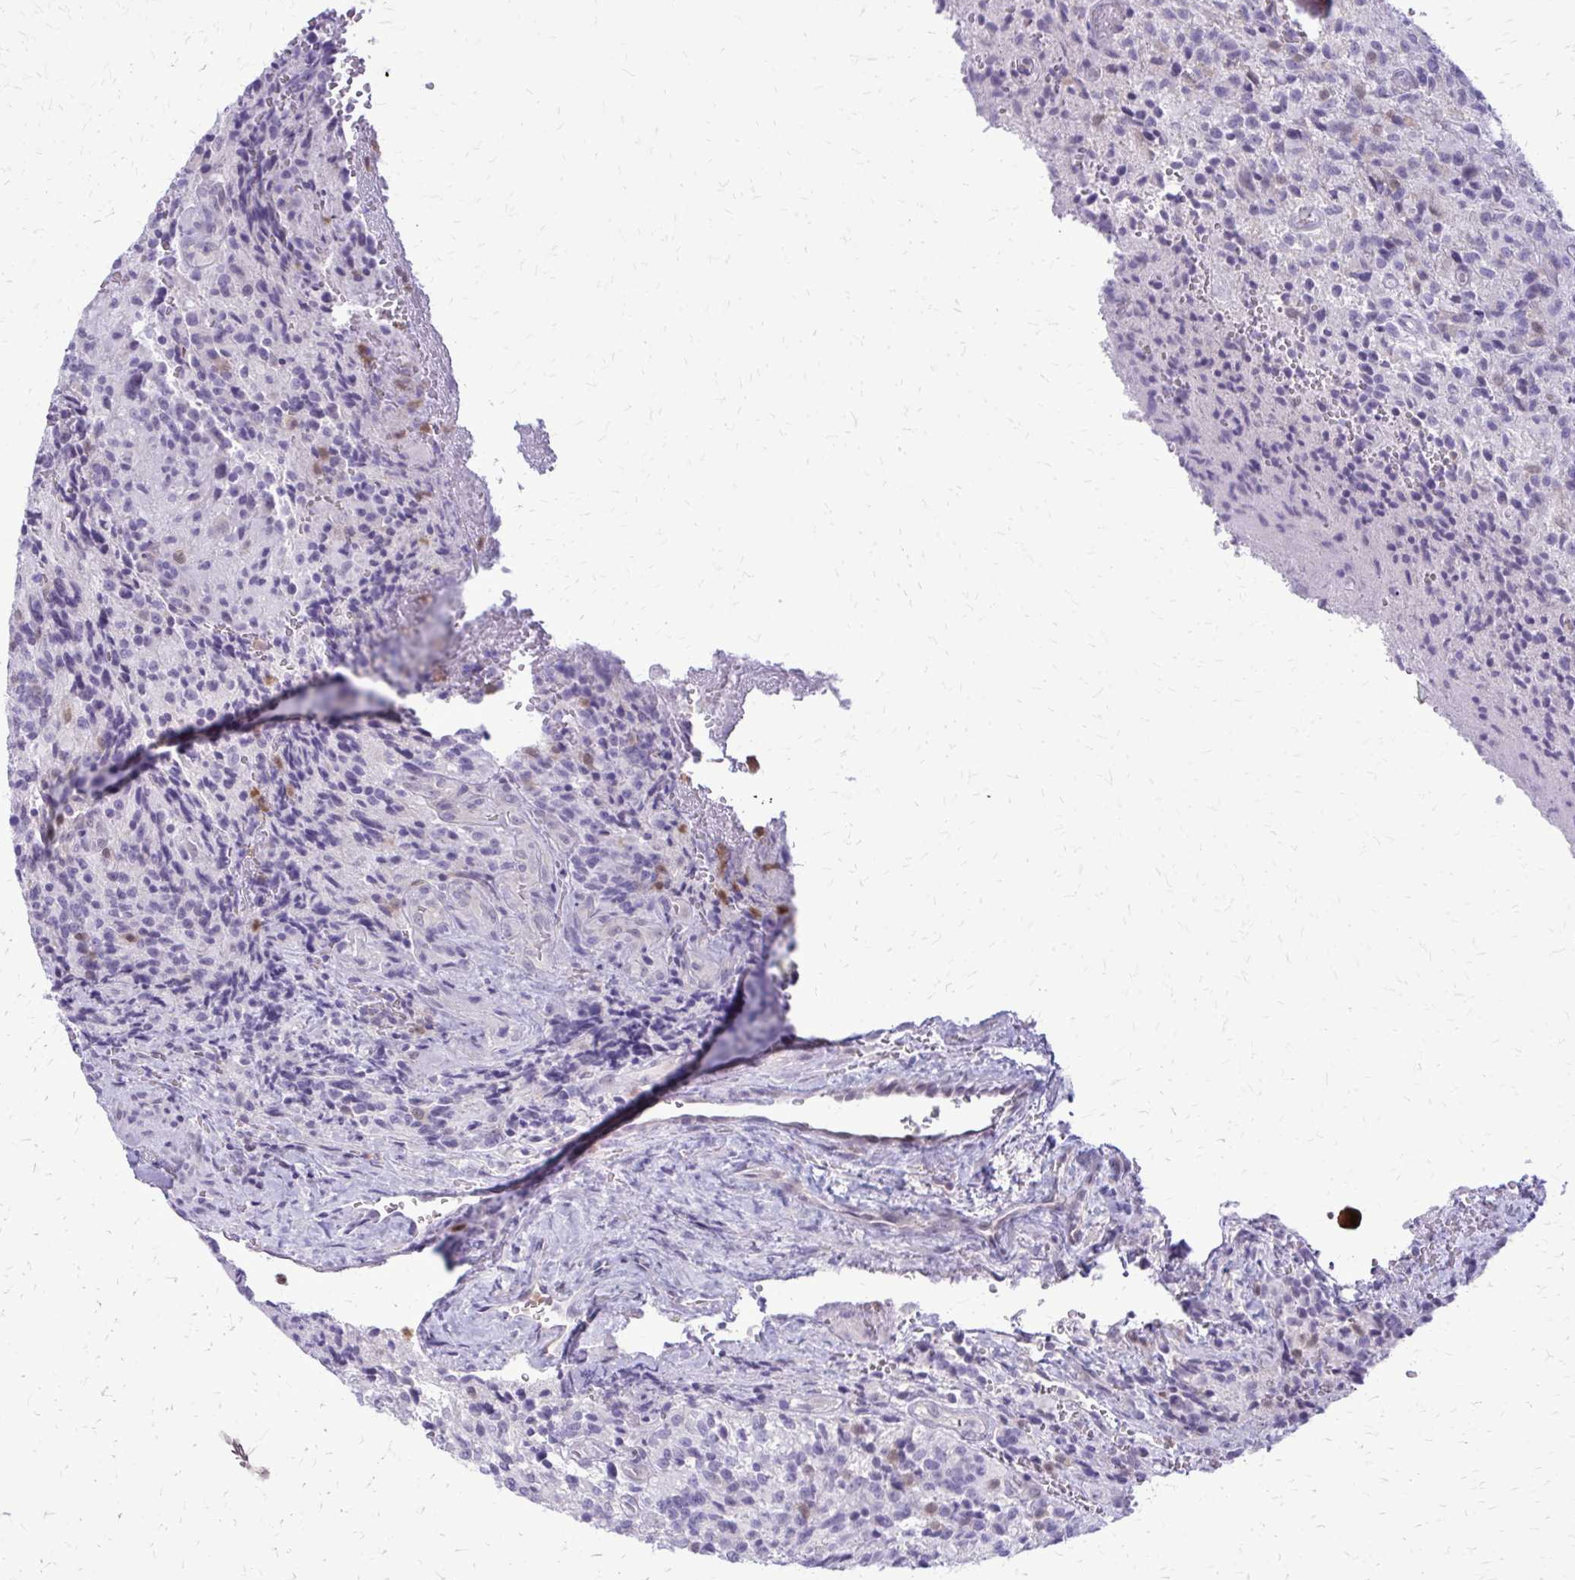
{"staining": {"intensity": "negative", "quantity": "none", "location": "none"}, "tissue": "glioma", "cell_type": "Tumor cells", "image_type": "cancer", "snomed": [{"axis": "morphology", "description": "Normal tissue, NOS"}, {"axis": "morphology", "description": "Glioma, malignant, High grade"}, {"axis": "topography", "description": "Cerebral cortex"}], "caption": "Immunohistochemistry histopathology image of neoplastic tissue: glioma stained with DAB (3,3'-diaminobenzidine) shows no significant protein positivity in tumor cells. Nuclei are stained in blue.", "gene": "GLRX", "patient": {"sex": "male", "age": 56}}